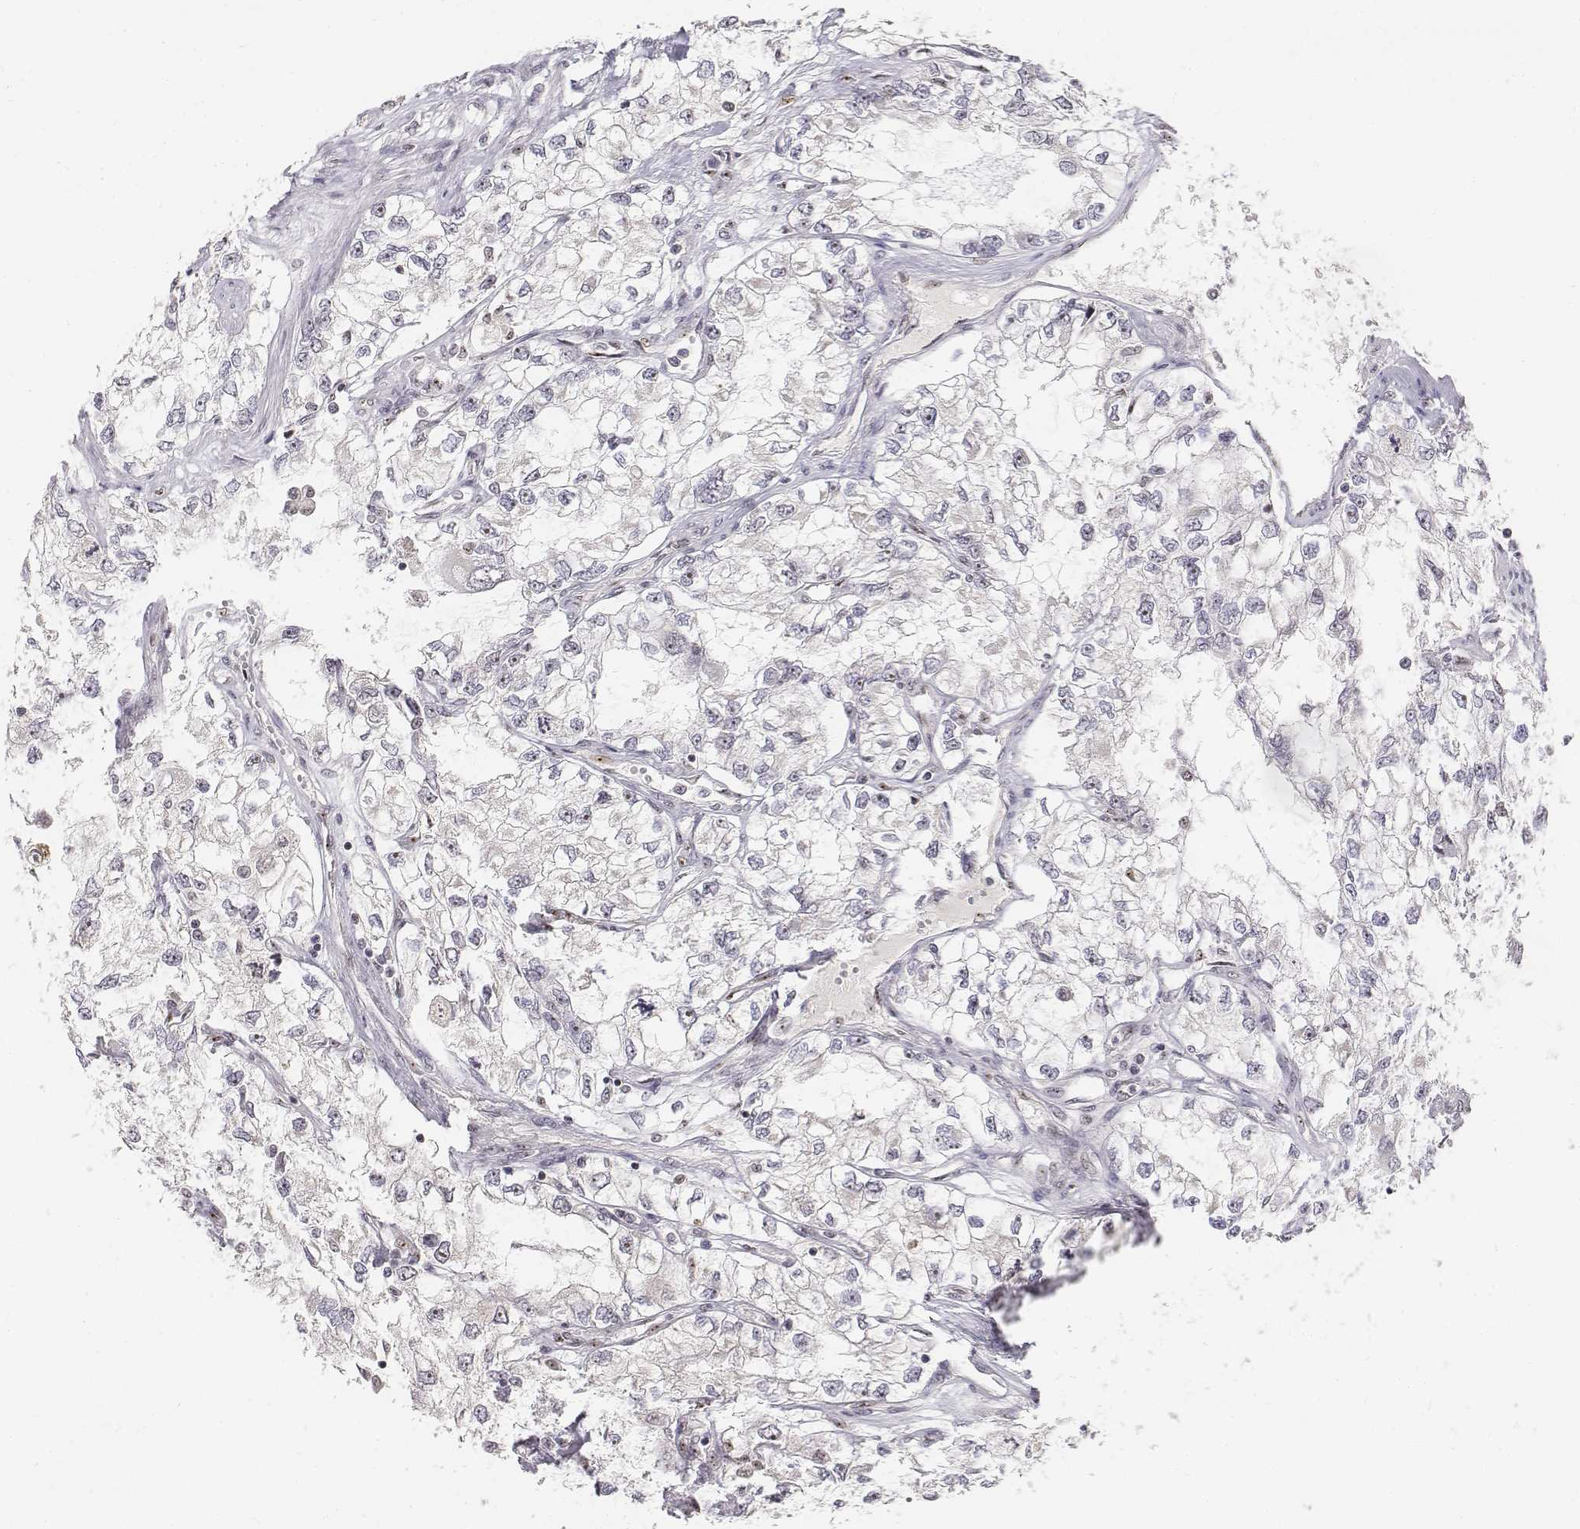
{"staining": {"intensity": "negative", "quantity": "none", "location": "none"}, "tissue": "renal cancer", "cell_type": "Tumor cells", "image_type": "cancer", "snomed": [{"axis": "morphology", "description": "Adenocarcinoma, NOS"}, {"axis": "topography", "description": "Kidney"}], "caption": "This micrograph is of renal cancer stained with immunohistochemistry to label a protein in brown with the nuclei are counter-stained blue. There is no expression in tumor cells. (Stains: DAB immunohistochemistry (IHC) with hematoxylin counter stain, Microscopy: brightfield microscopy at high magnification).", "gene": "PHF6", "patient": {"sex": "female", "age": 59}}